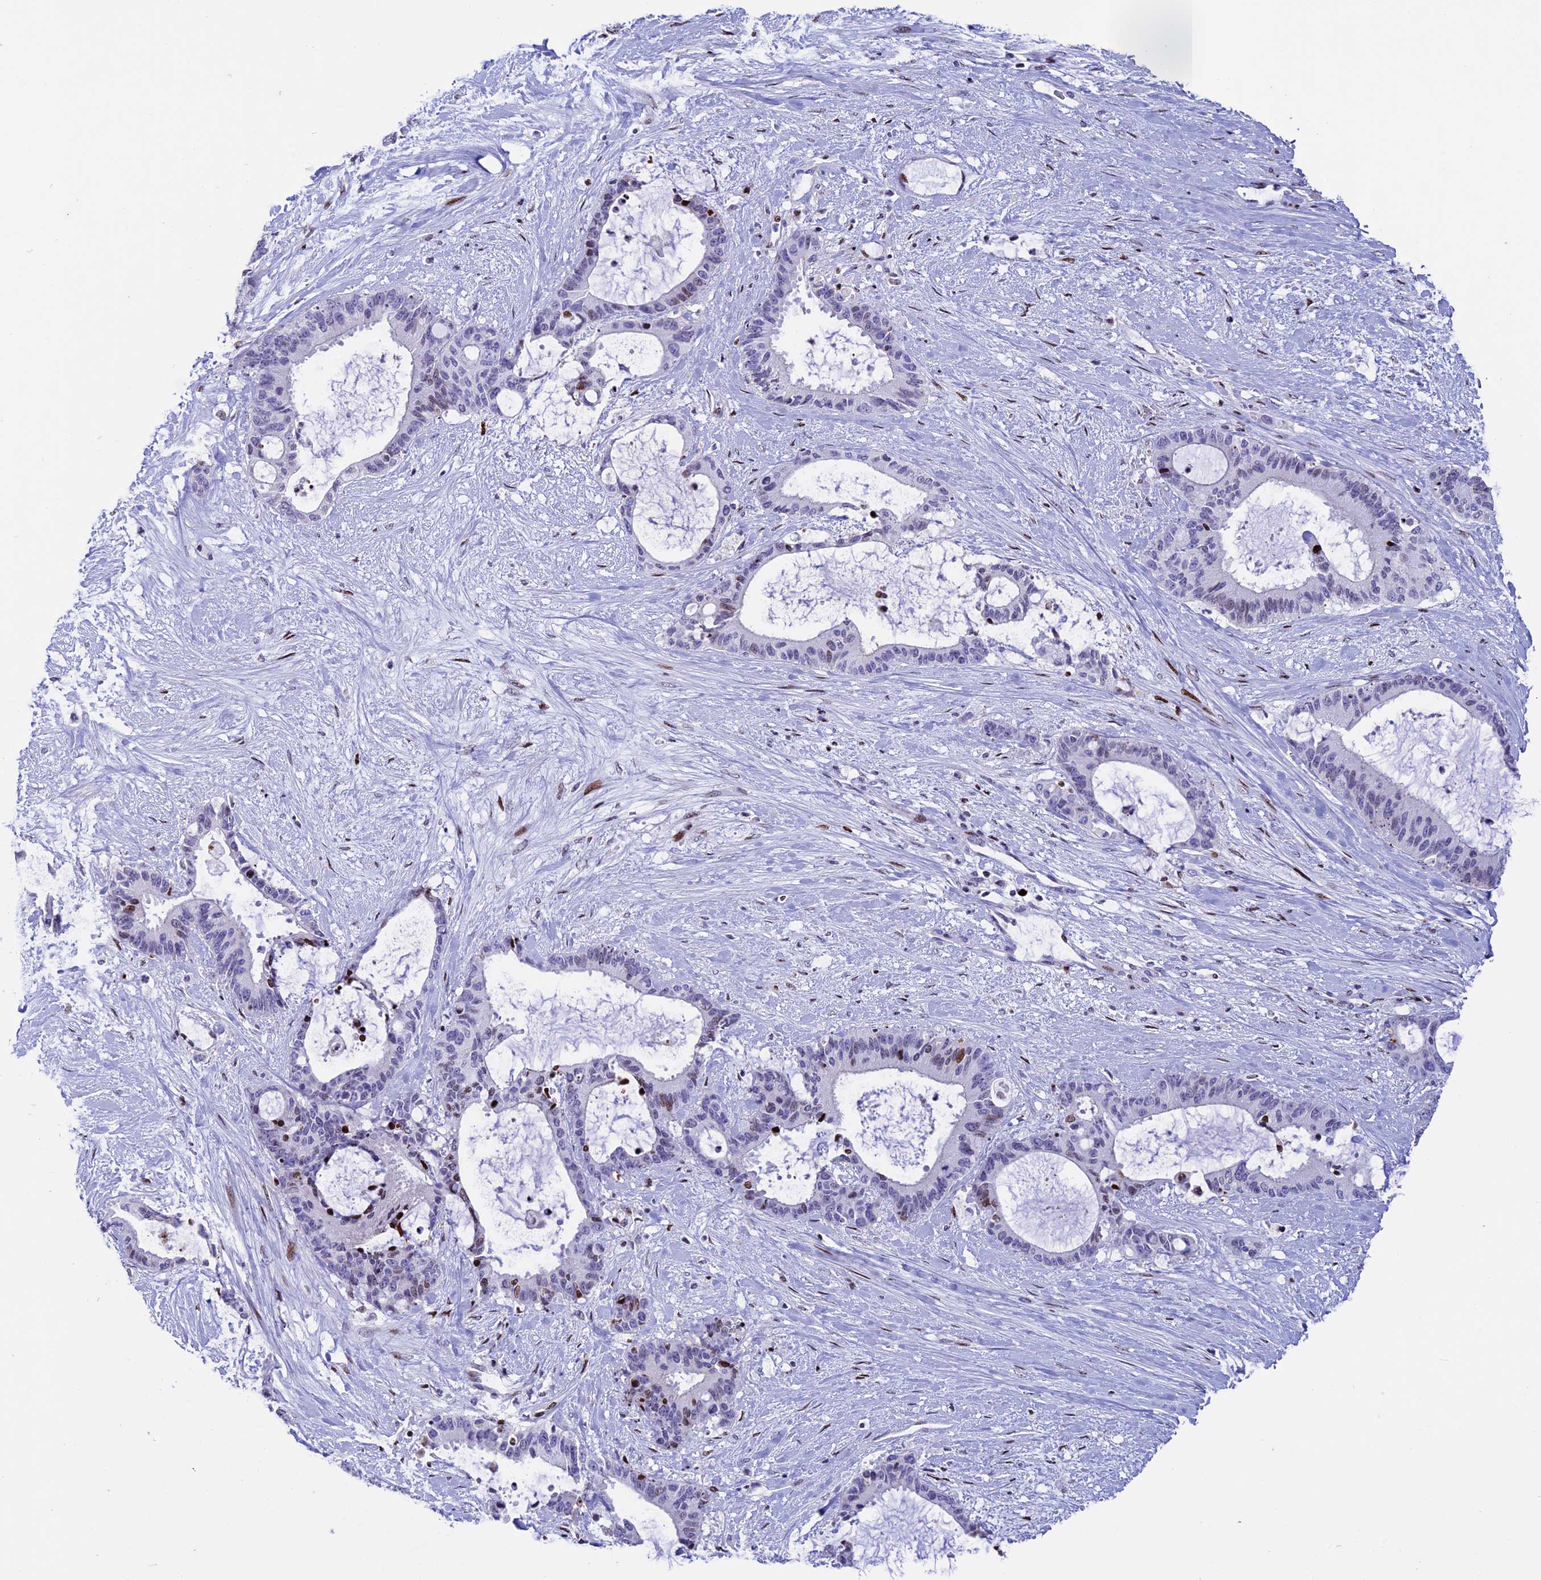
{"staining": {"intensity": "moderate", "quantity": "<25%", "location": "nuclear"}, "tissue": "liver cancer", "cell_type": "Tumor cells", "image_type": "cancer", "snomed": [{"axis": "morphology", "description": "Normal tissue, NOS"}, {"axis": "morphology", "description": "Cholangiocarcinoma"}, {"axis": "topography", "description": "Liver"}, {"axis": "topography", "description": "Peripheral nerve tissue"}], "caption": "High-magnification brightfield microscopy of liver cholangiocarcinoma stained with DAB (3,3'-diaminobenzidine) (brown) and counterstained with hematoxylin (blue). tumor cells exhibit moderate nuclear staining is present in about<25% of cells.", "gene": "BTBD3", "patient": {"sex": "female", "age": 73}}